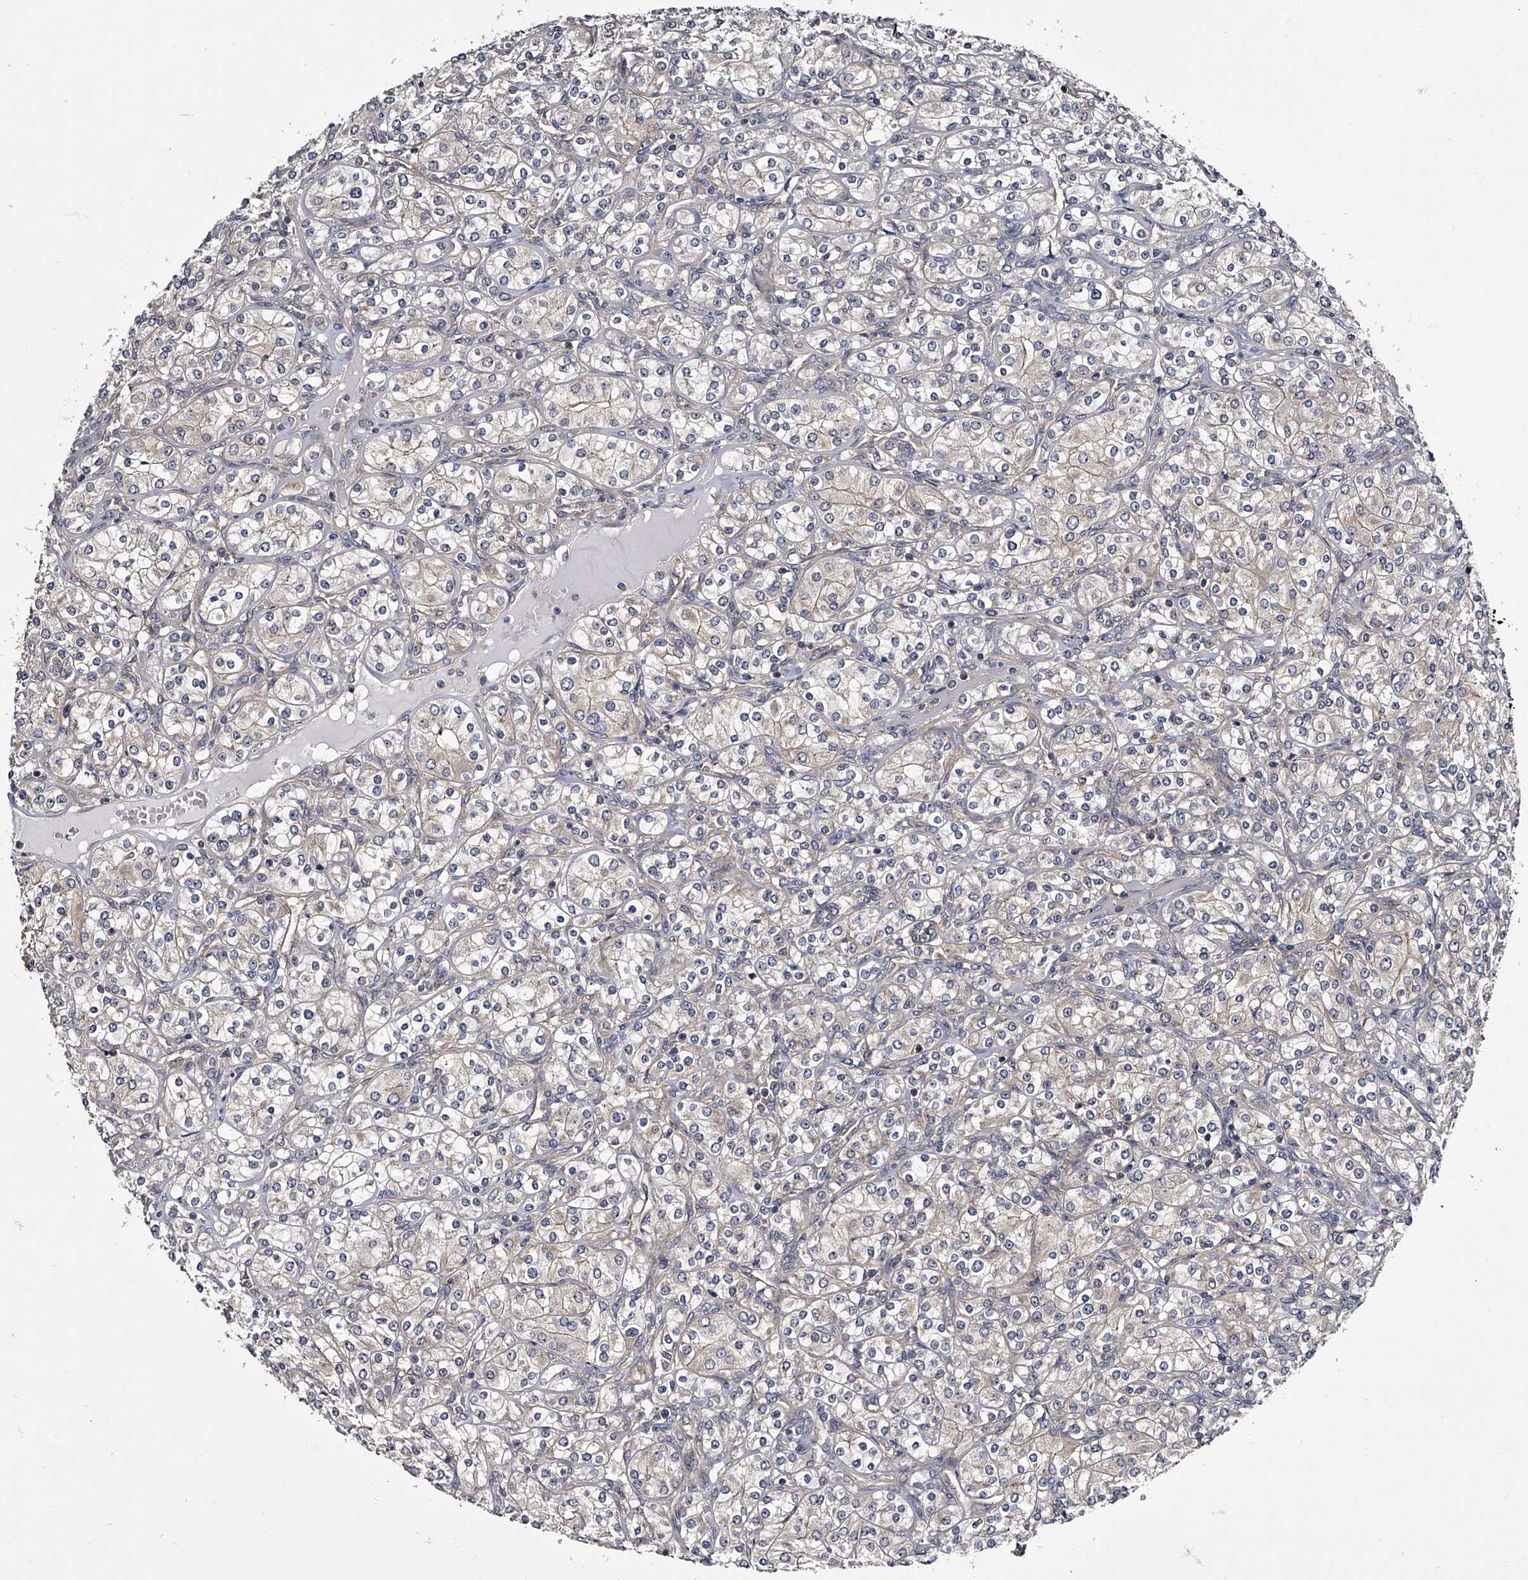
{"staining": {"intensity": "negative", "quantity": "none", "location": "none"}, "tissue": "renal cancer", "cell_type": "Tumor cells", "image_type": "cancer", "snomed": [{"axis": "morphology", "description": "Adenocarcinoma, NOS"}, {"axis": "topography", "description": "Kidney"}], "caption": "This is an immunohistochemistry photomicrograph of renal cancer. There is no positivity in tumor cells.", "gene": "GAPVD1", "patient": {"sex": "male", "age": 77}}